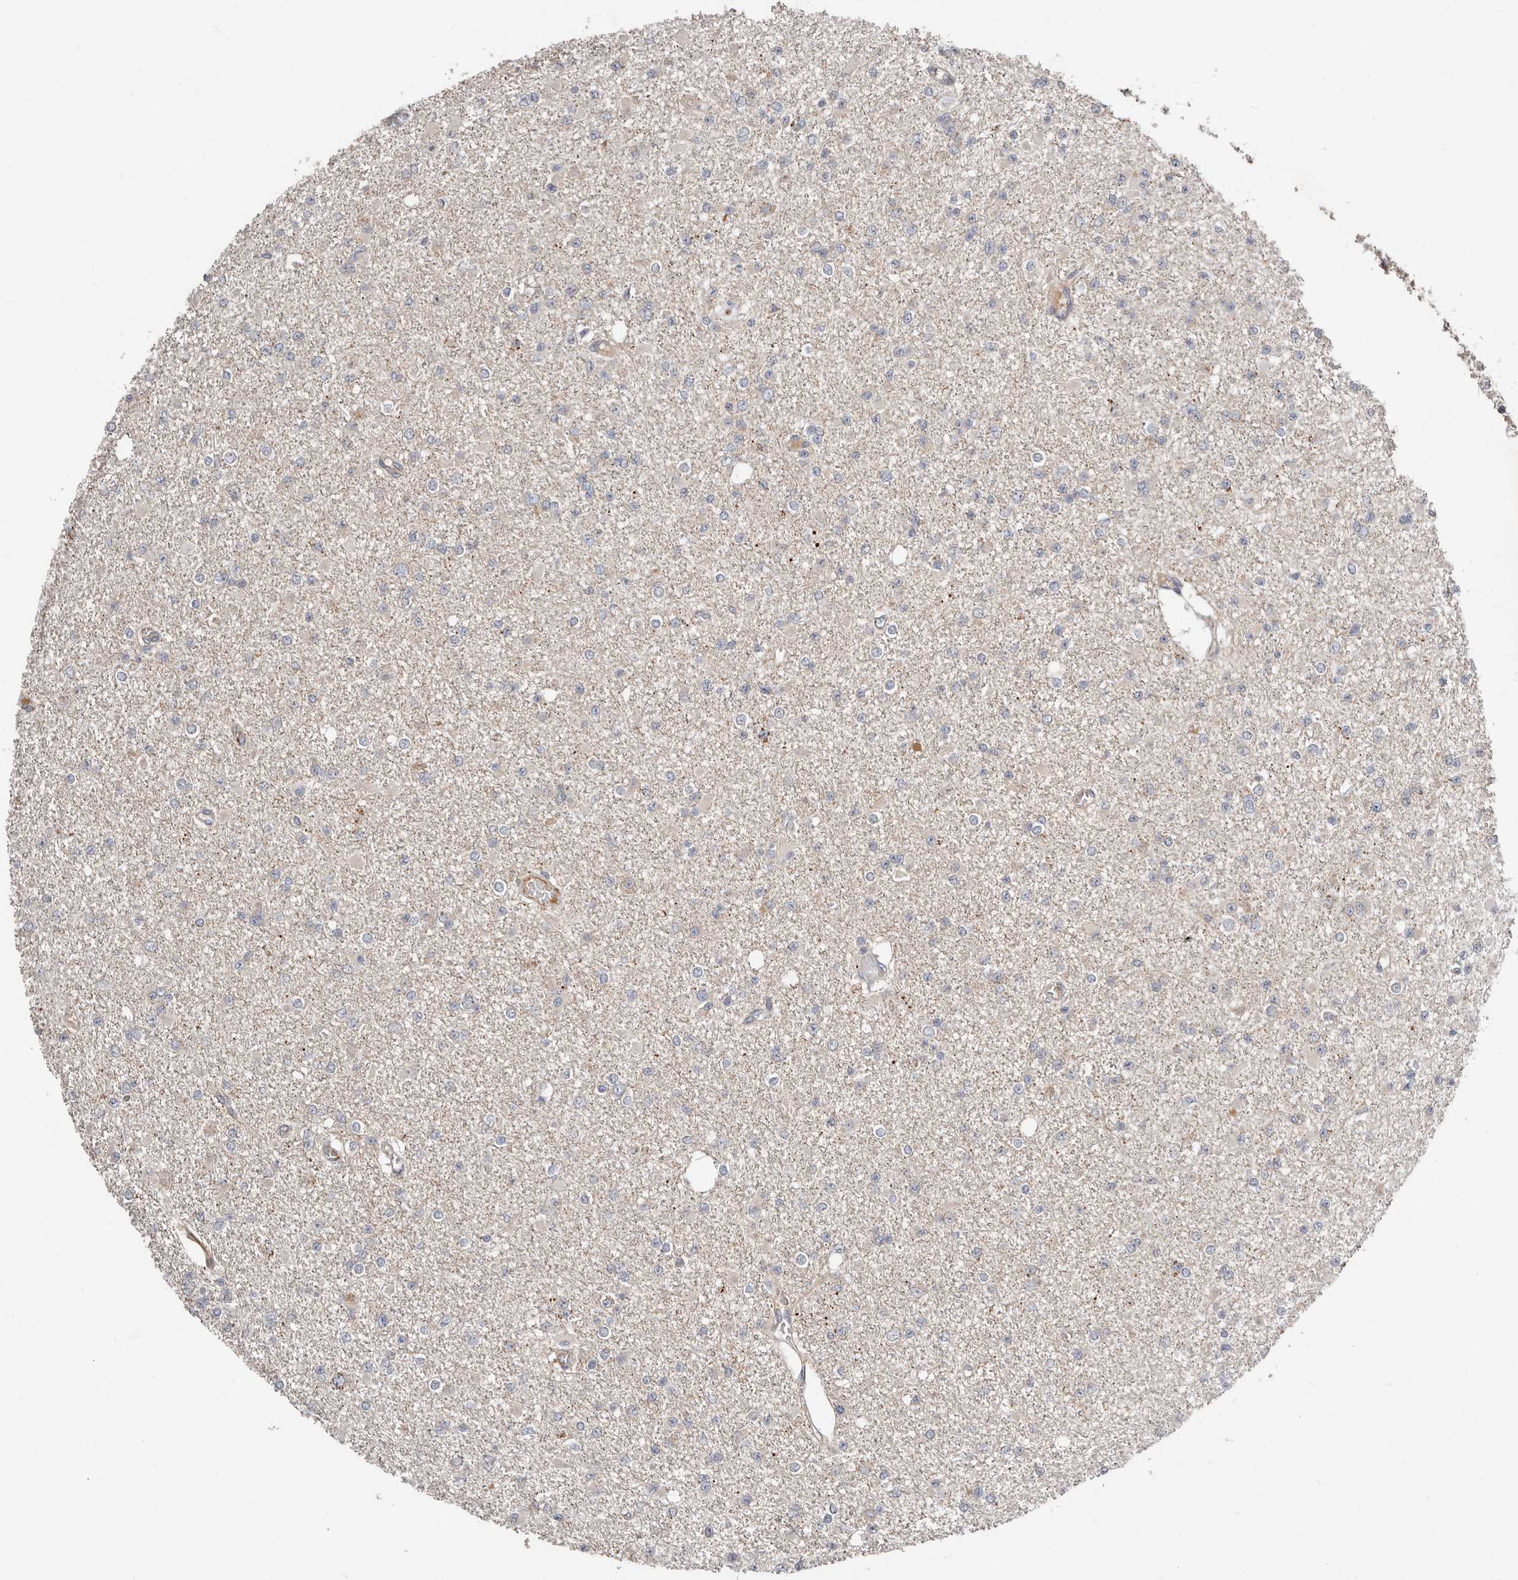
{"staining": {"intensity": "negative", "quantity": "none", "location": "none"}, "tissue": "glioma", "cell_type": "Tumor cells", "image_type": "cancer", "snomed": [{"axis": "morphology", "description": "Glioma, malignant, Low grade"}, {"axis": "topography", "description": "Brain"}], "caption": "Tumor cells are negative for brown protein staining in malignant glioma (low-grade). (Immunohistochemistry (ihc), brightfield microscopy, high magnification).", "gene": "SMYD4", "patient": {"sex": "female", "age": 22}}